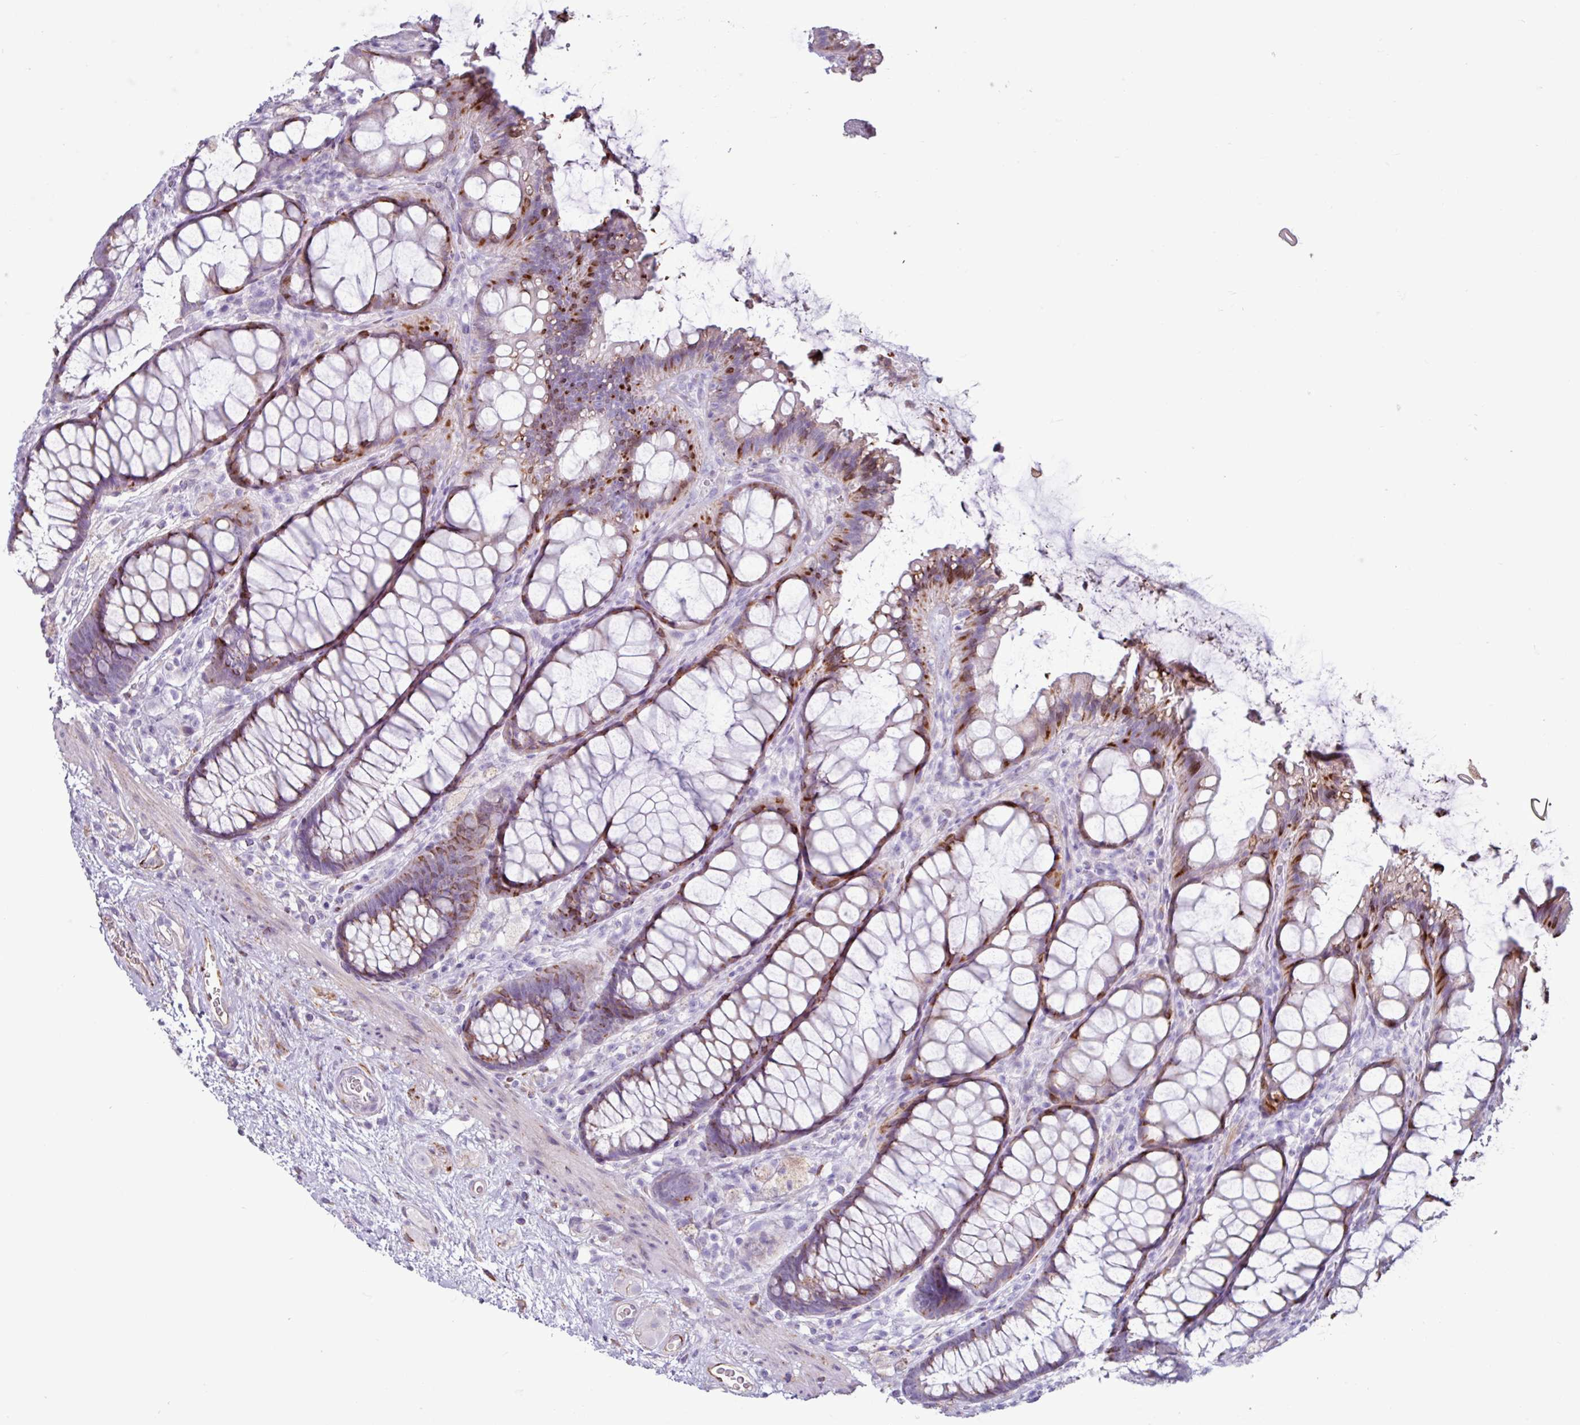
{"staining": {"intensity": "moderate", "quantity": "25%-75%", "location": "cytoplasmic/membranous"}, "tissue": "rectum", "cell_type": "Glandular cells", "image_type": "normal", "snomed": [{"axis": "morphology", "description": "Normal tissue, NOS"}, {"axis": "topography", "description": "Rectum"}], "caption": "IHC (DAB) staining of unremarkable human rectum reveals moderate cytoplasmic/membranous protein positivity in approximately 25%-75% of glandular cells.", "gene": "PPP1R35", "patient": {"sex": "female", "age": 67}}